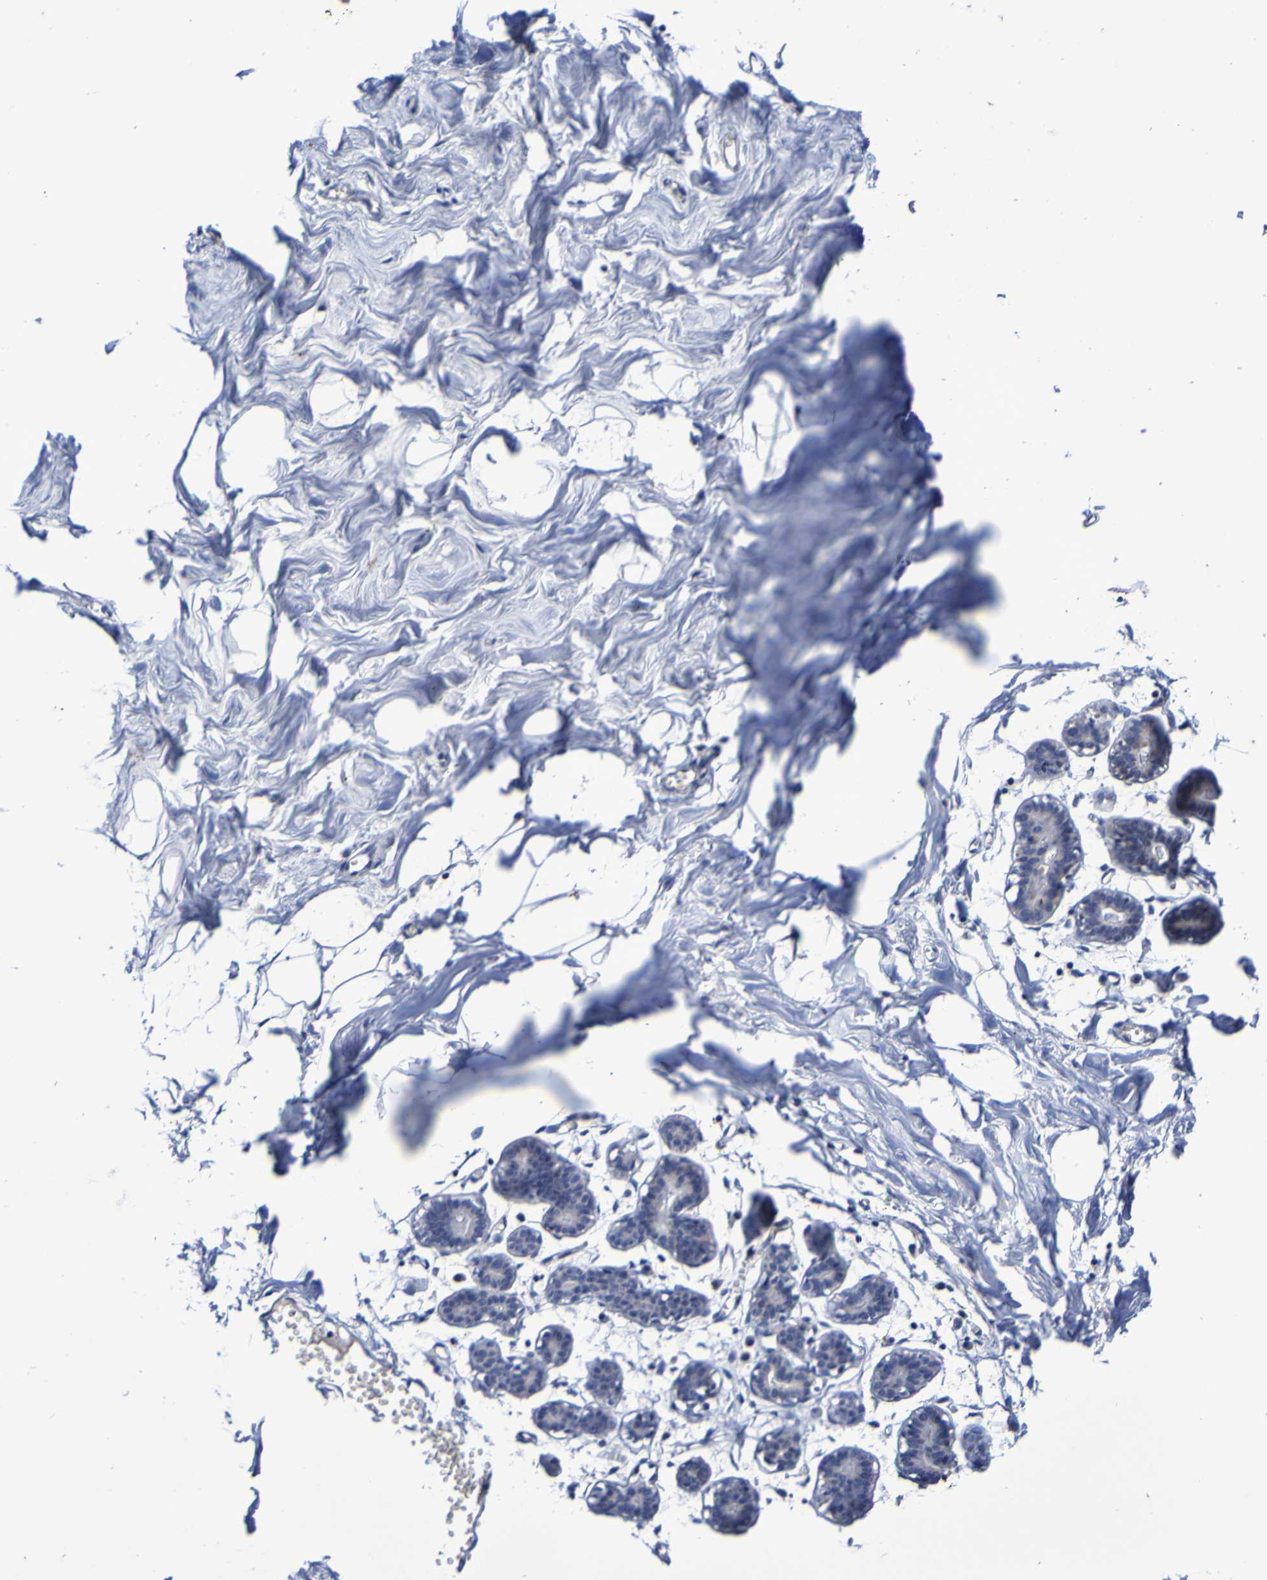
{"staining": {"intensity": "negative", "quantity": "none", "location": "none"}, "tissue": "breast", "cell_type": "Adipocytes", "image_type": "normal", "snomed": [{"axis": "morphology", "description": "Normal tissue, NOS"}, {"axis": "topography", "description": "Breast"}], "caption": "IHC histopathology image of normal breast: human breast stained with DAB exhibits no significant protein staining in adipocytes. Nuclei are stained in blue.", "gene": "PTP4A2", "patient": {"sex": "female", "age": 27}}